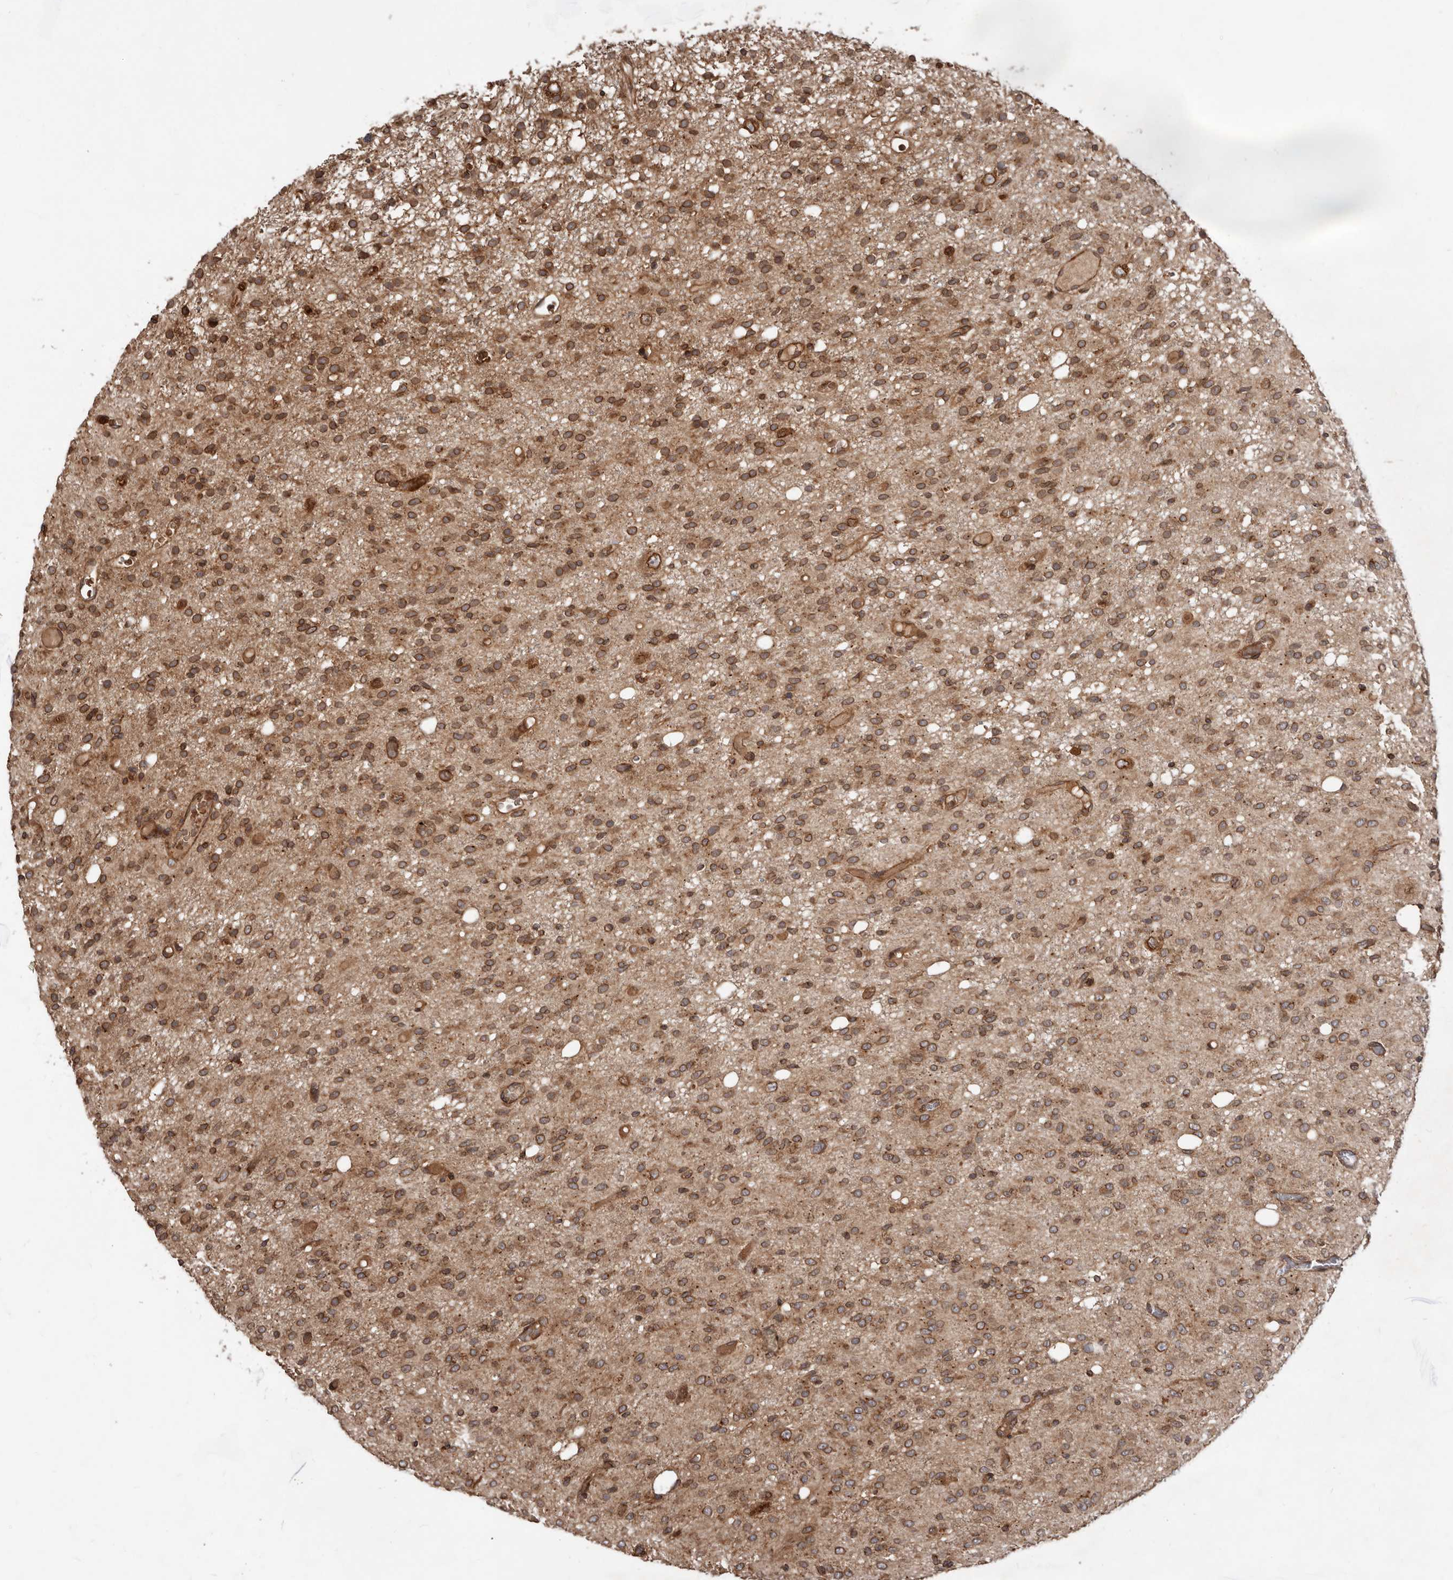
{"staining": {"intensity": "moderate", "quantity": ">75%", "location": "cytoplasmic/membranous,nuclear"}, "tissue": "glioma", "cell_type": "Tumor cells", "image_type": "cancer", "snomed": [{"axis": "morphology", "description": "Glioma, malignant, High grade"}, {"axis": "topography", "description": "Brain"}], "caption": "High-power microscopy captured an immunohistochemistry image of malignant glioma (high-grade), revealing moderate cytoplasmic/membranous and nuclear expression in about >75% of tumor cells. The staining is performed using DAB (3,3'-diaminobenzidine) brown chromogen to label protein expression. The nuclei are counter-stained blue using hematoxylin.", "gene": "STK36", "patient": {"sex": "female", "age": 59}}